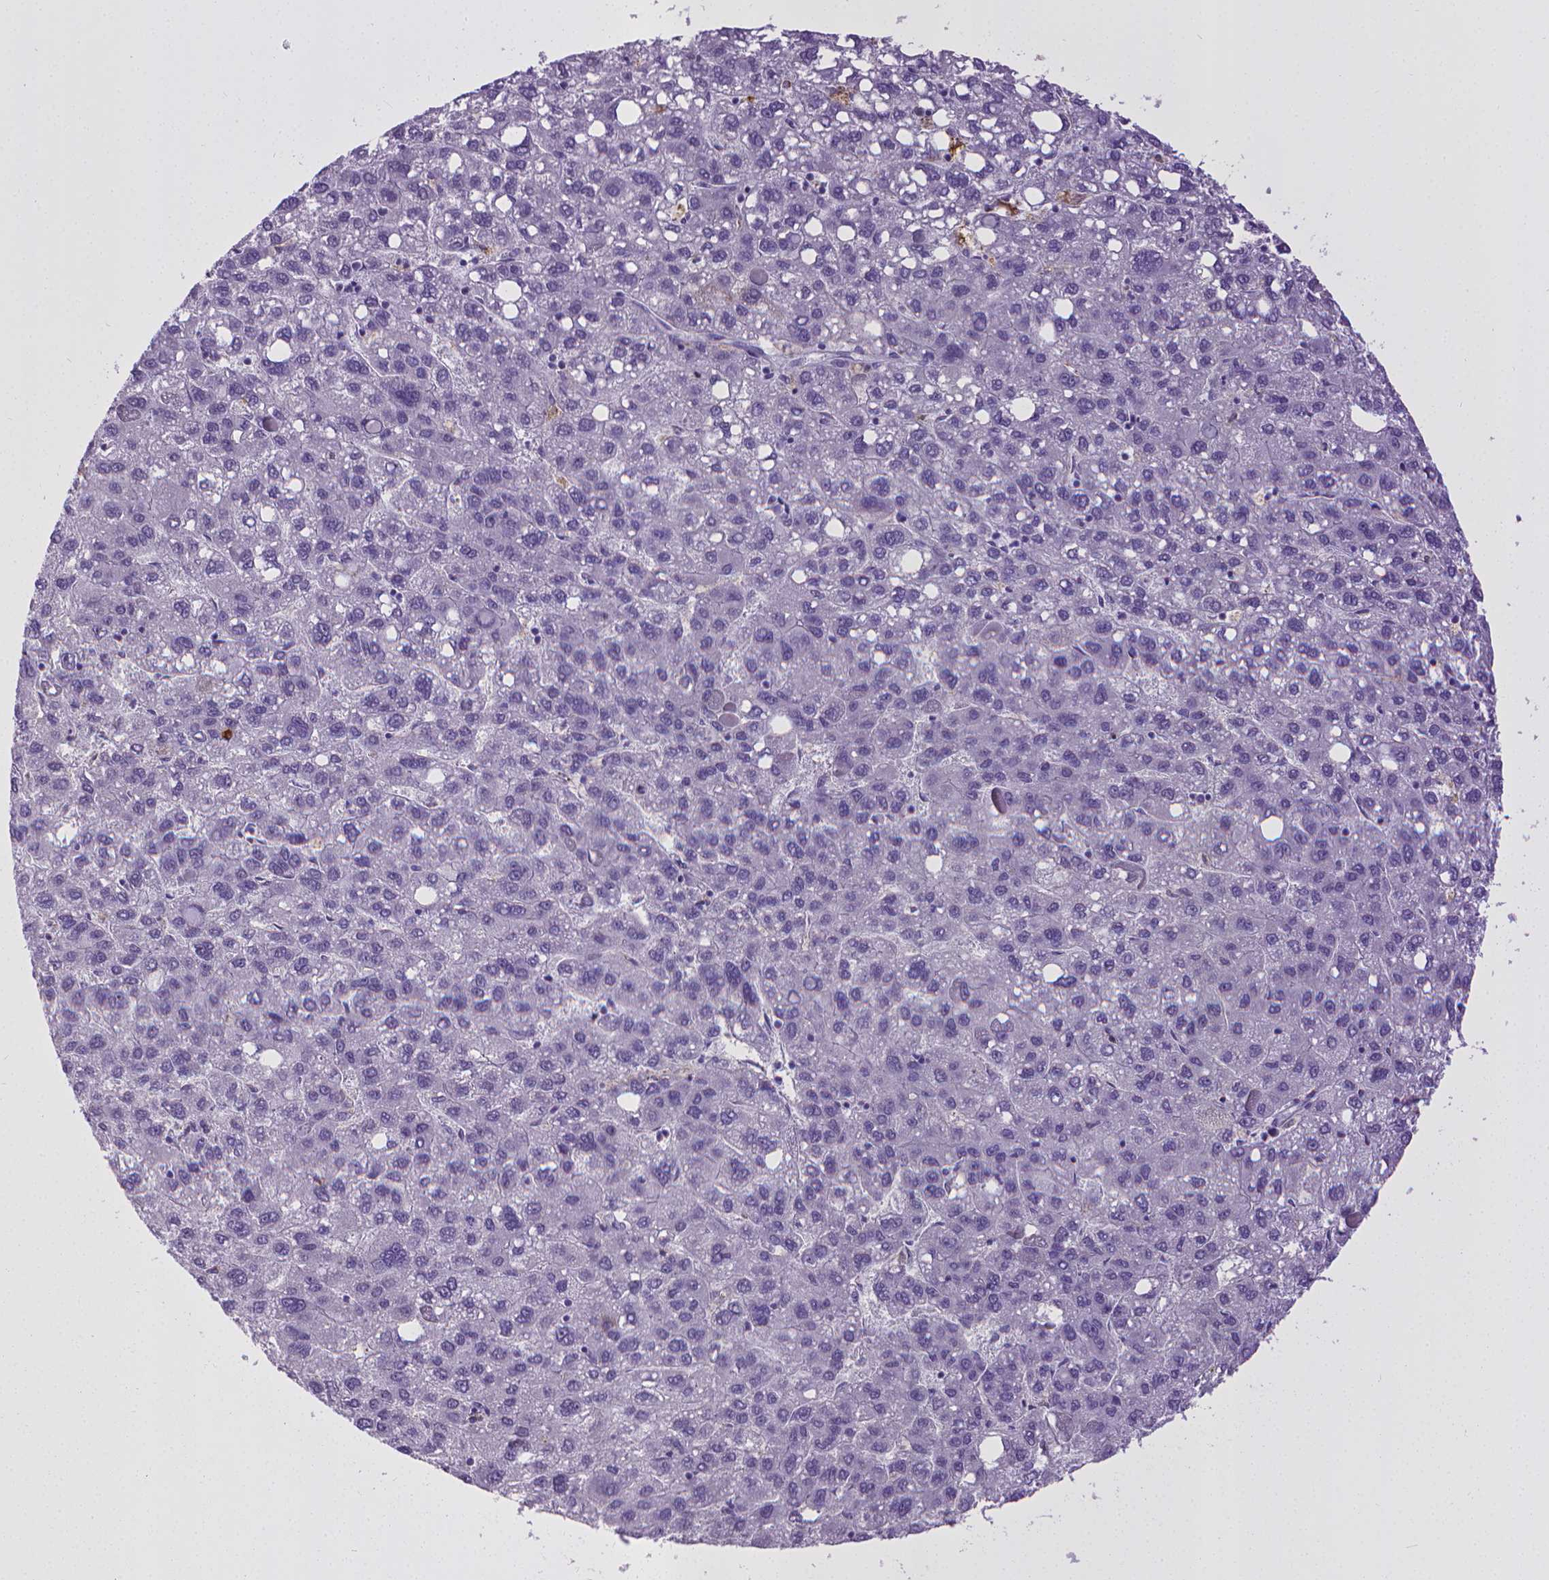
{"staining": {"intensity": "negative", "quantity": "none", "location": "none"}, "tissue": "liver cancer", "cell_type": "Tumor cells", "image_type": "cancer", "snomed": [{"axis": "morphology", "description": "Carcinoma, Hepatocellular, NOS"}, {"axis": "topography", "description": "Liver"}], "caption": "This is an IHC micrograph of hepatocellular carcinoma (liver). There is no positivity in tumor cells.", "gene": "KMO", "patient": {"sex": "female", "age": 82}}